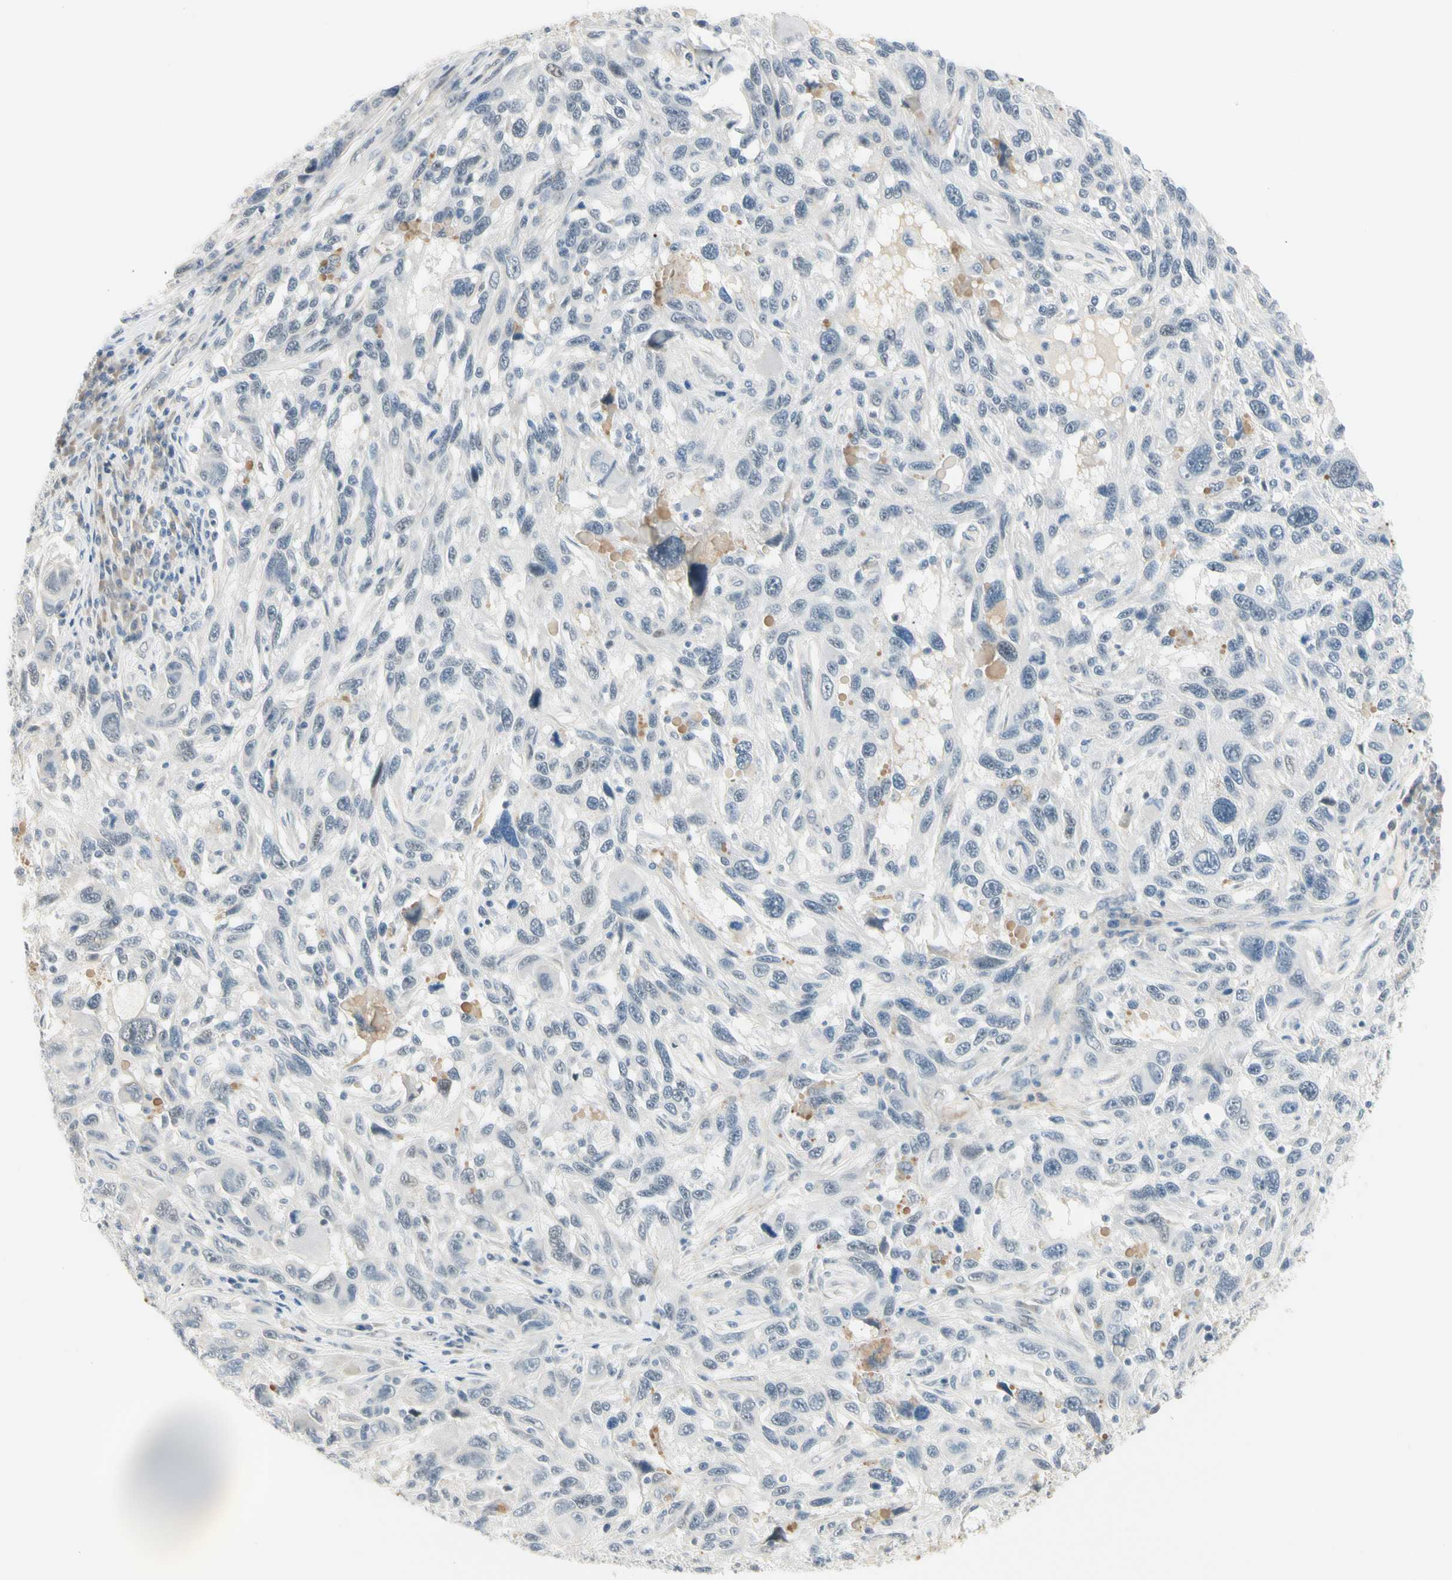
{"staining": {"intensity": "negative", "quantity": "none", "location": "none"}, "tissue": "melanoma", "cell_type": "Tumor cells", "image_type": "cancer", "snomed": [{"axis": "morphology", "description": "Malignant melanoma, NOS"}, {"axis": "topography", "description": "Skin"}], "caption": "IHC histopathology image of human malignant melanoma stained for a protein (brown), which demonstrates no expression in tumor cells.", "gene": "ASPN", "patient": {"sex": "male", "age": 53}}